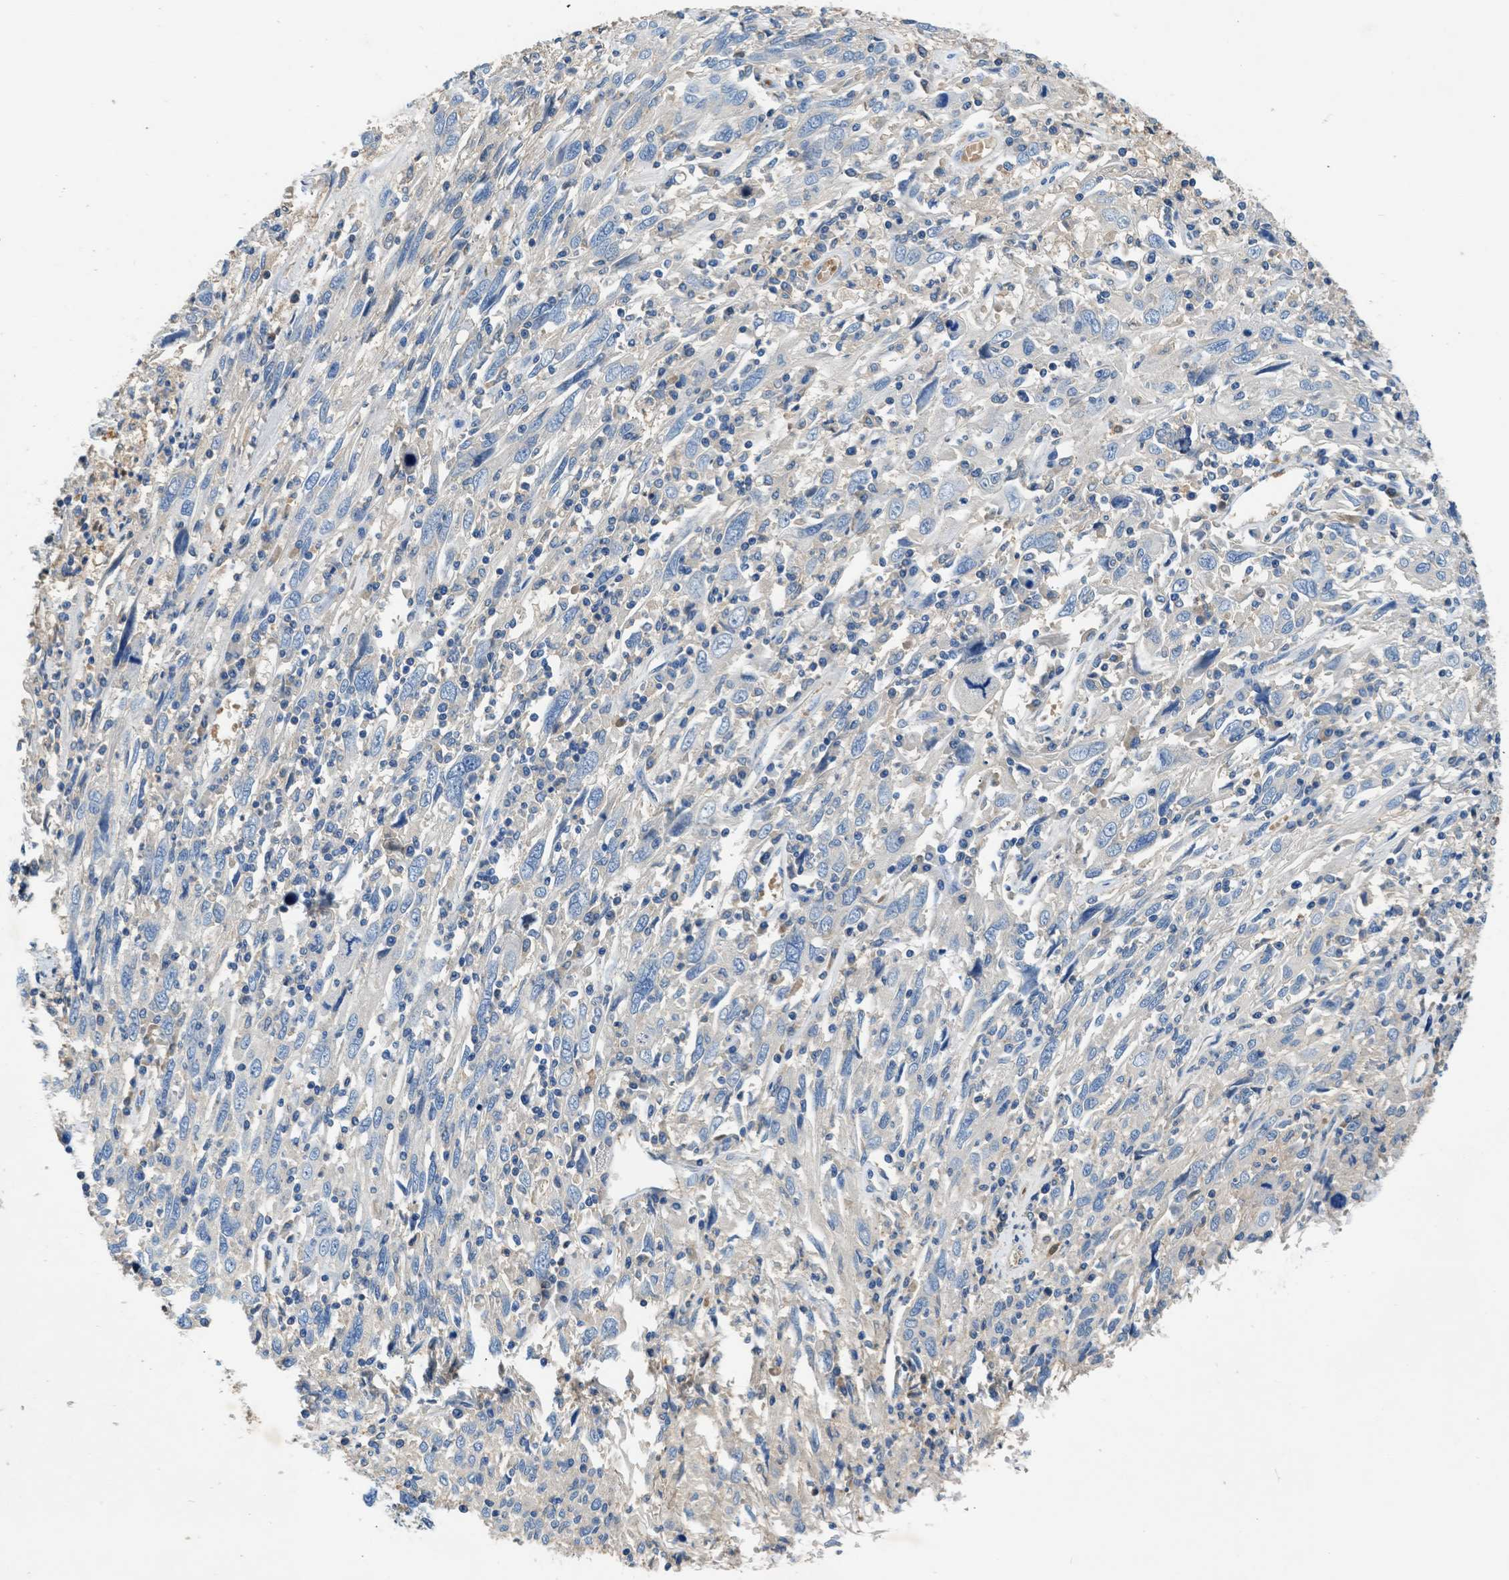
{"staining": {"intensity": "negative", "quantity": "none", "location": "none"}, "tissue": "cervical cancer", "cell_type": "Tumor cells", "image_type": "cancer", "snomed": [{"axis": "morphology", "description": "Squamous cell carcinoma, NOS"}, {"axis": "topography", "description": "Cervix"}], "caption": "The photomicrograph shows no staining of tumor cells in cervical cancer (squamous cell carcinoma).", "gene": "RWDD2B", "patient": {"sex": "female", "age": 46}}